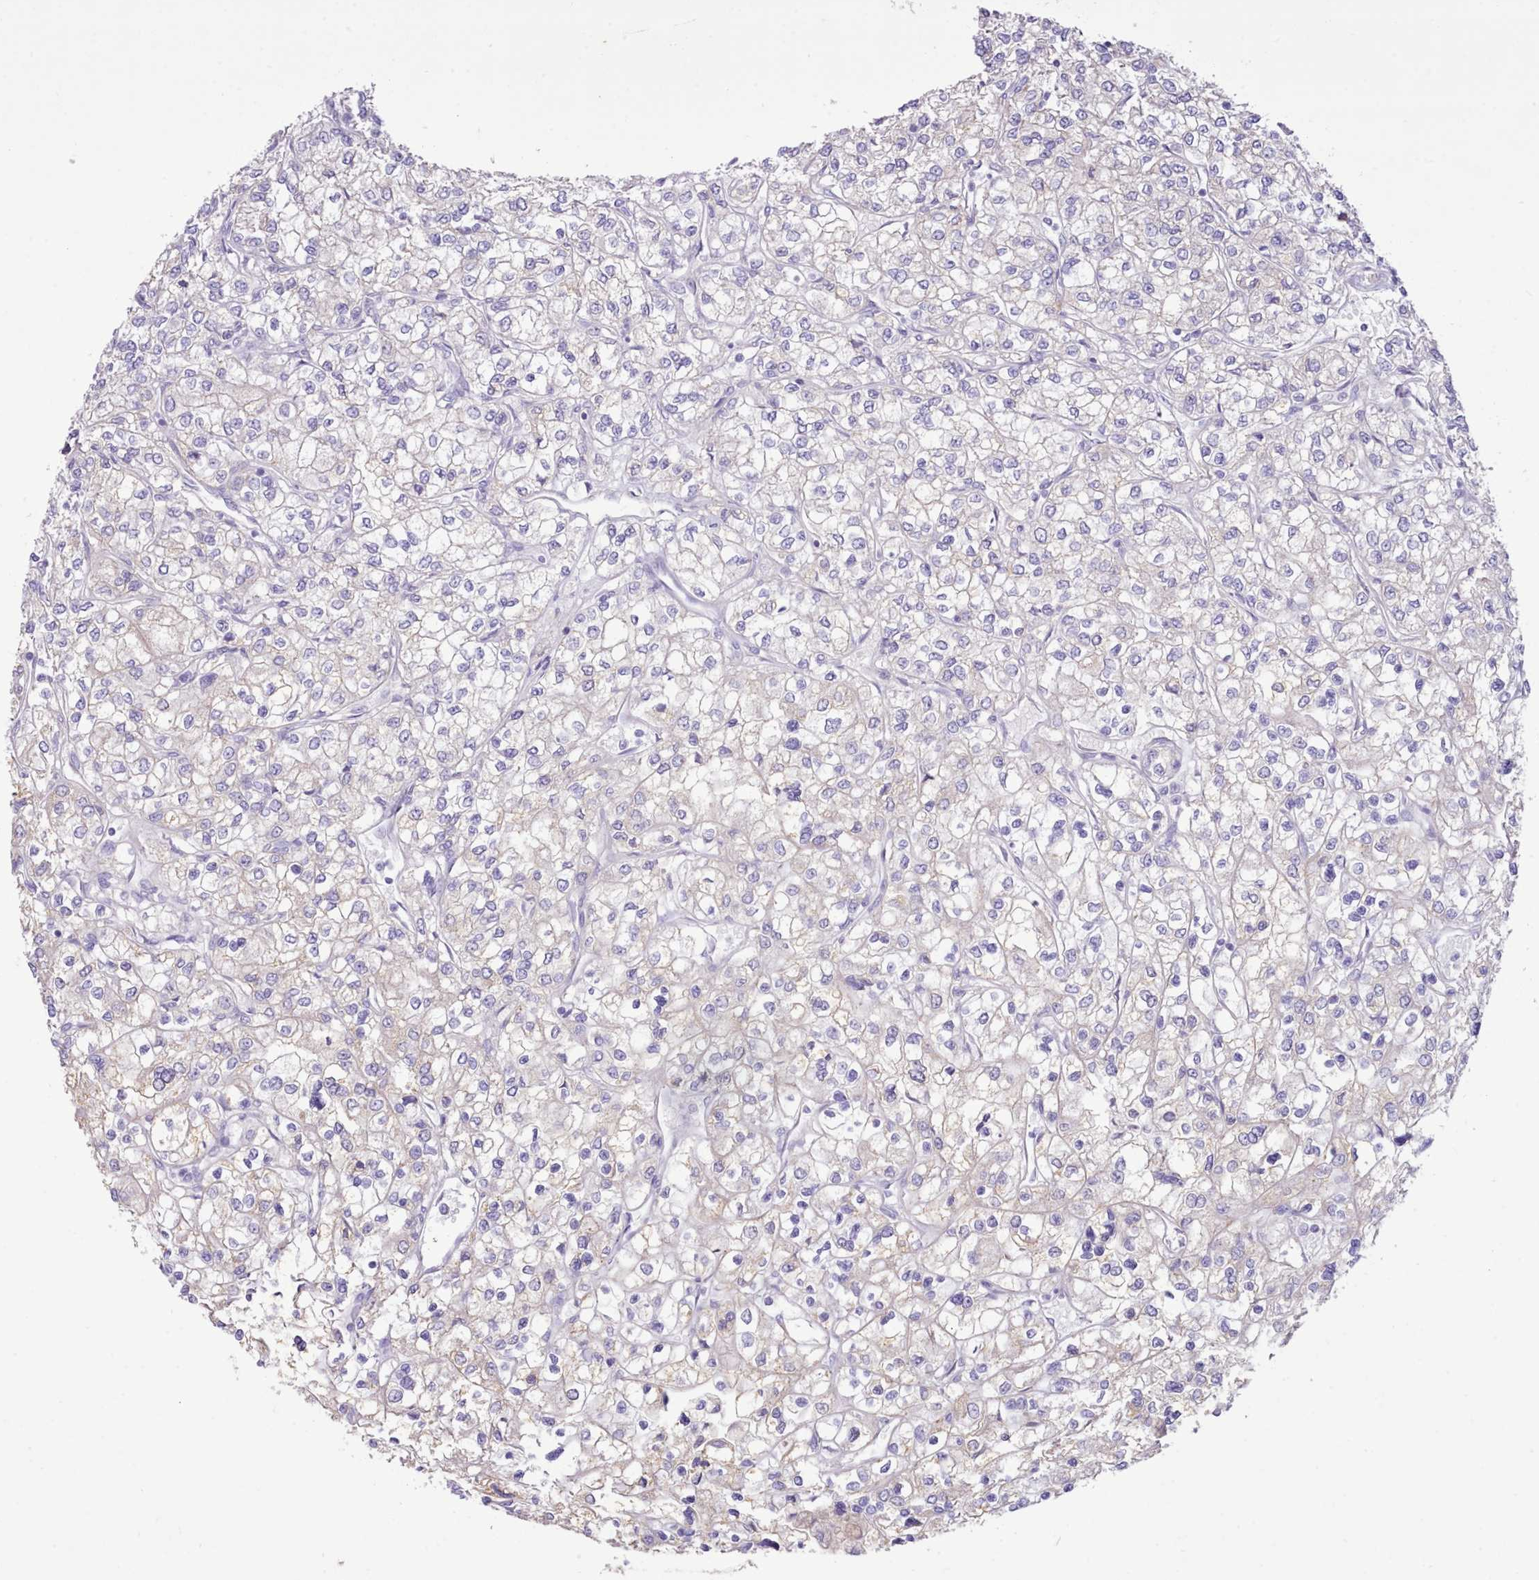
{"staining": {"intensity": "negative", "quantity": "none", "location": "none"}, "tissue": "renal cancer", "cell_type": "Tumor cells", "image_type": "cancer", "snomed": [{"axis": "morphology", "description": "Adenocarcinoma, NOS"}, {"axis": "topography", "description": "Kidney"}], "caption": "Tumor cells are negative for protein expression in human adenocarcinoma (renal). (DAB (3,3'-diaminobenzidine) IHC visualized using brightfield microscopy, high magnification).", "gene": "CCL1", "patient": {"sex": "male", "age": 80}}